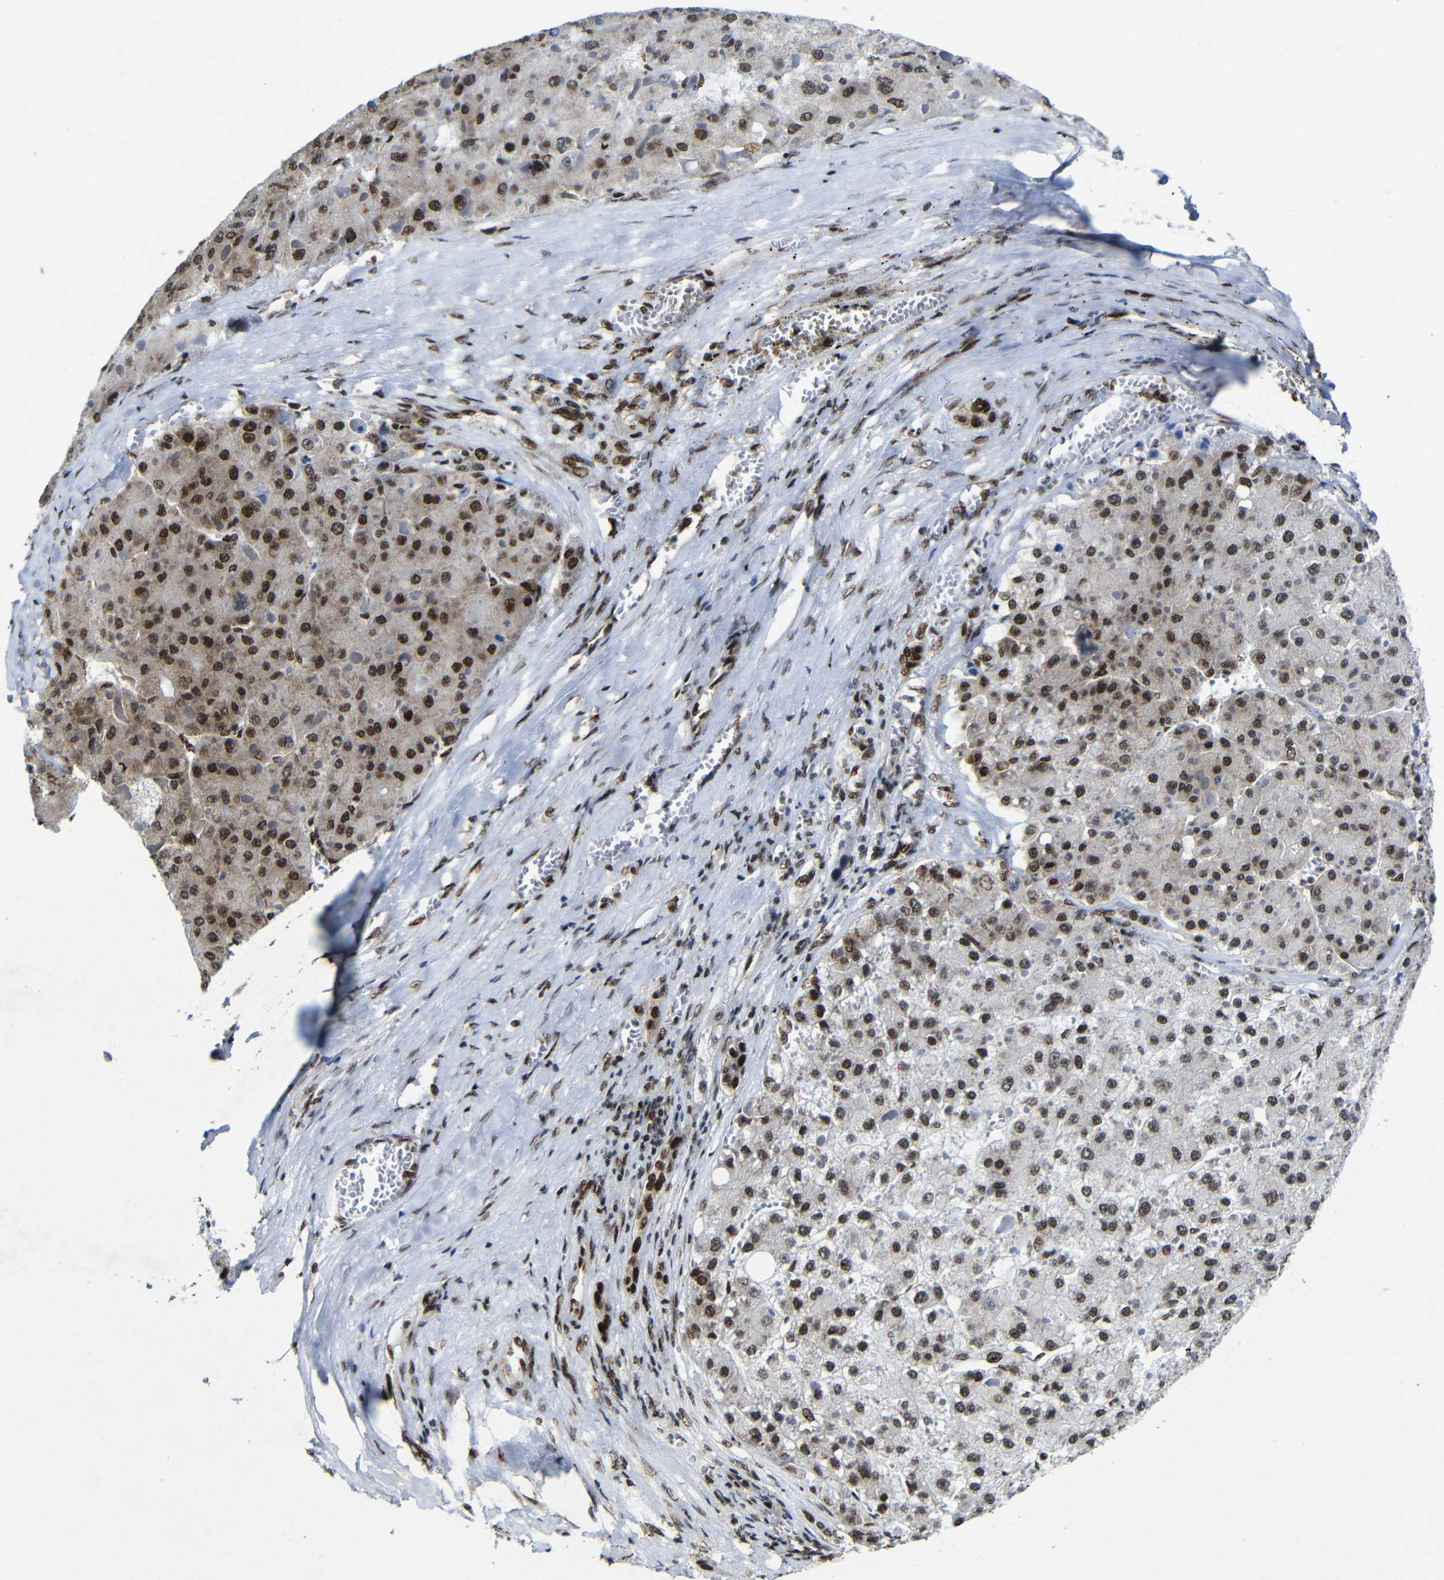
{"staining": {"intensity": "strong", "quantity": ">75%", "location": "nuclear"}, "tissue": "liver cancer", "cell_type": "Tumor cells", "image_type": "cancer", "snomed": [{"axis": "morphology", "description": "Carcinoma, Hepatocellular, NOS"}, {"axis": "topography", "description": "Liver"}], "caption": "Immunohistochemistry (IHC) image of hepatocellular carcinoma (liver) stained for a protein (brown), which exhibits high levels of strong nuclear expression in approximately >75% of tumor cells.", "gene": "PTBP1", "patient": {"sex": "female", "age": 73}}